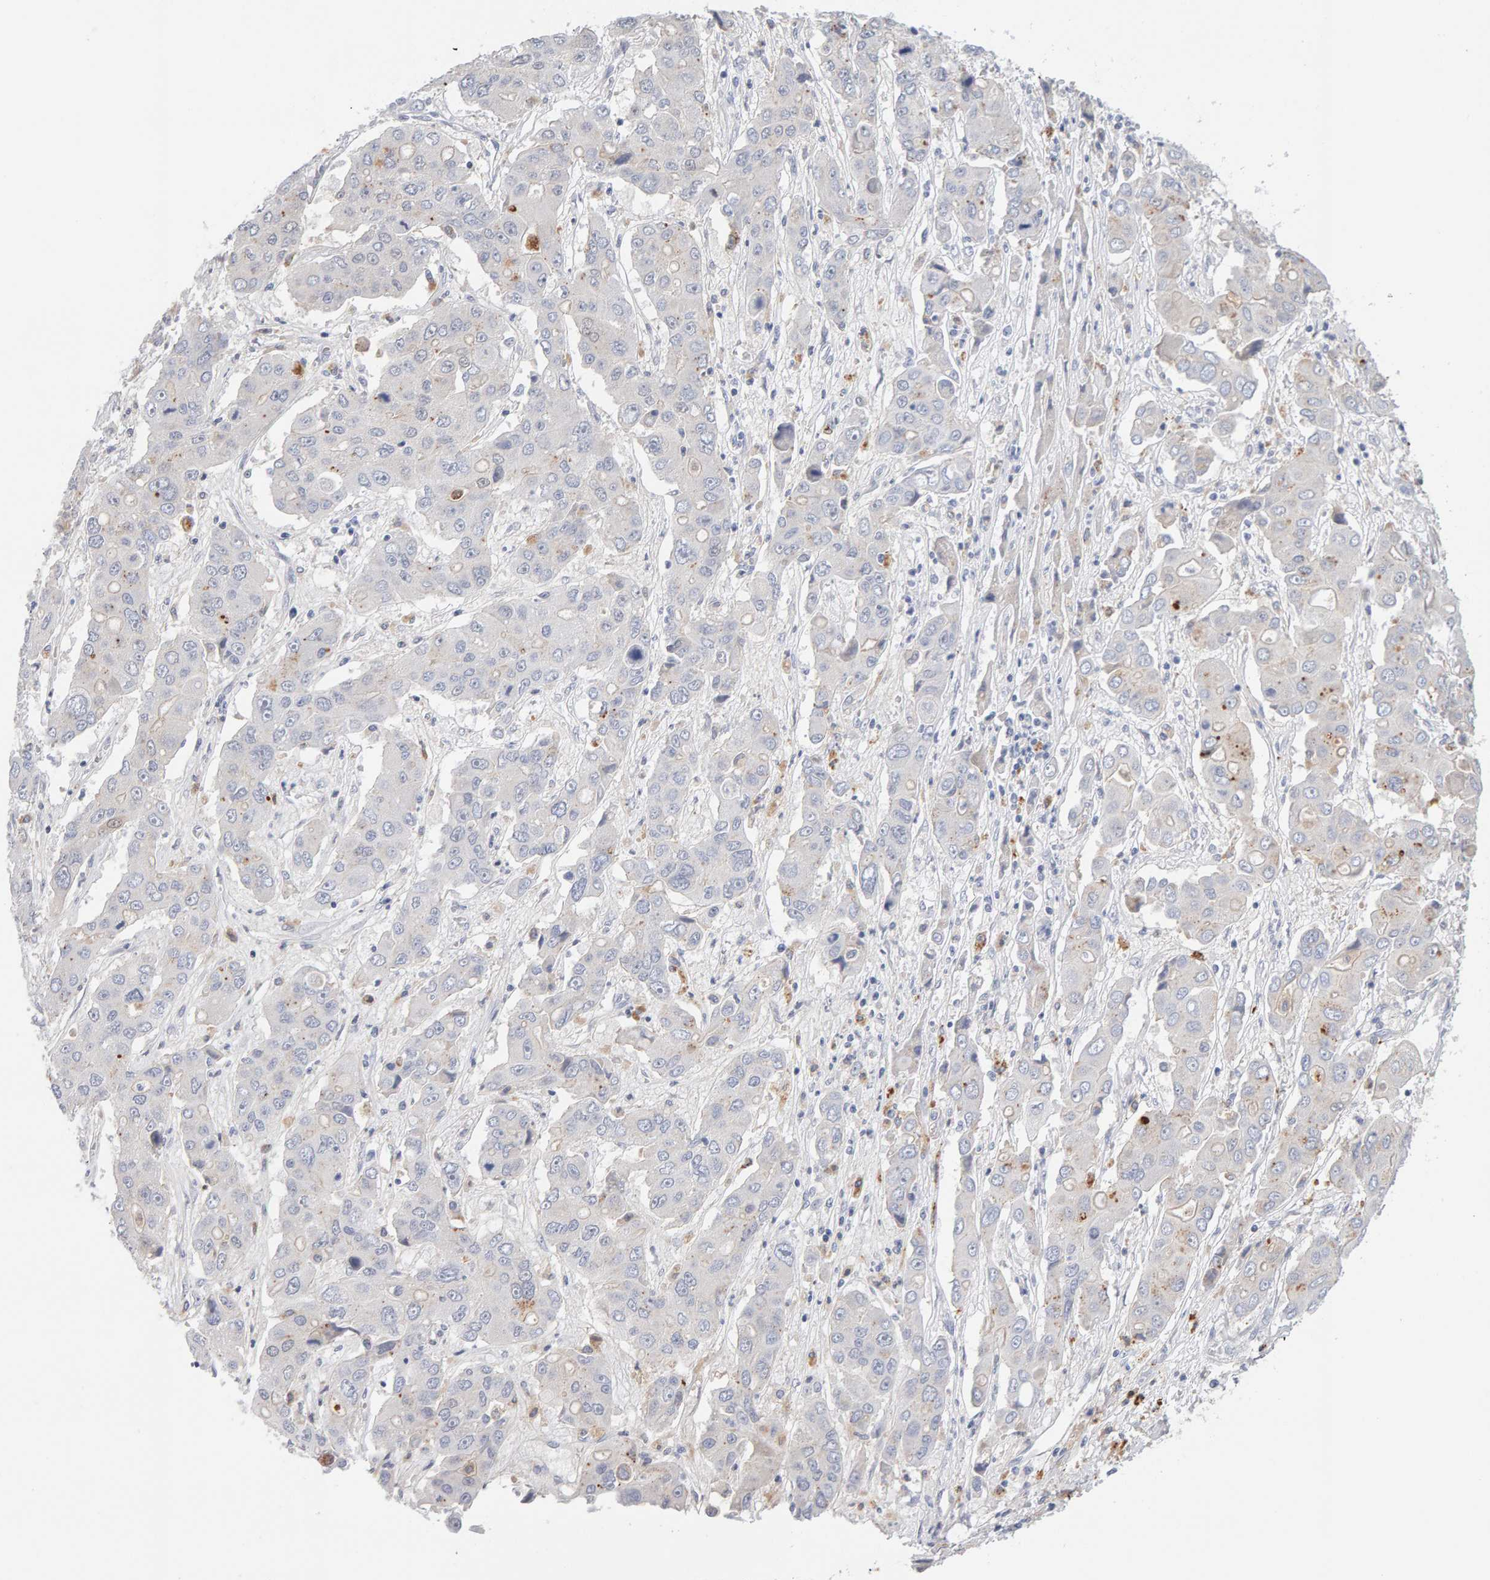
{"staining": {"intensity": "weak", "quantity": "<25%", "location": "cytoplasmic/membranous"}, "tissue": "liver cancer", "cell_type": "Tumor cells", "image_type": "cancer", "snomed": [{"axis": "morphology", "description": "Cholangiocarcinoma"}, {"axis": "topography", "description": "Liver"}], "caption": "This is a image of immunohistochemistry (IHC) staining of liver cancer, which shows no positivity in tumor cells. (Stains: DAB (3,3'-diaminobenzidine) IHC with hematoxylin counter stain, Microscopy: brightfield microscopy at high magnification).", "gene": "METRNL", "patient": {"sex": "male", "age": 67}}